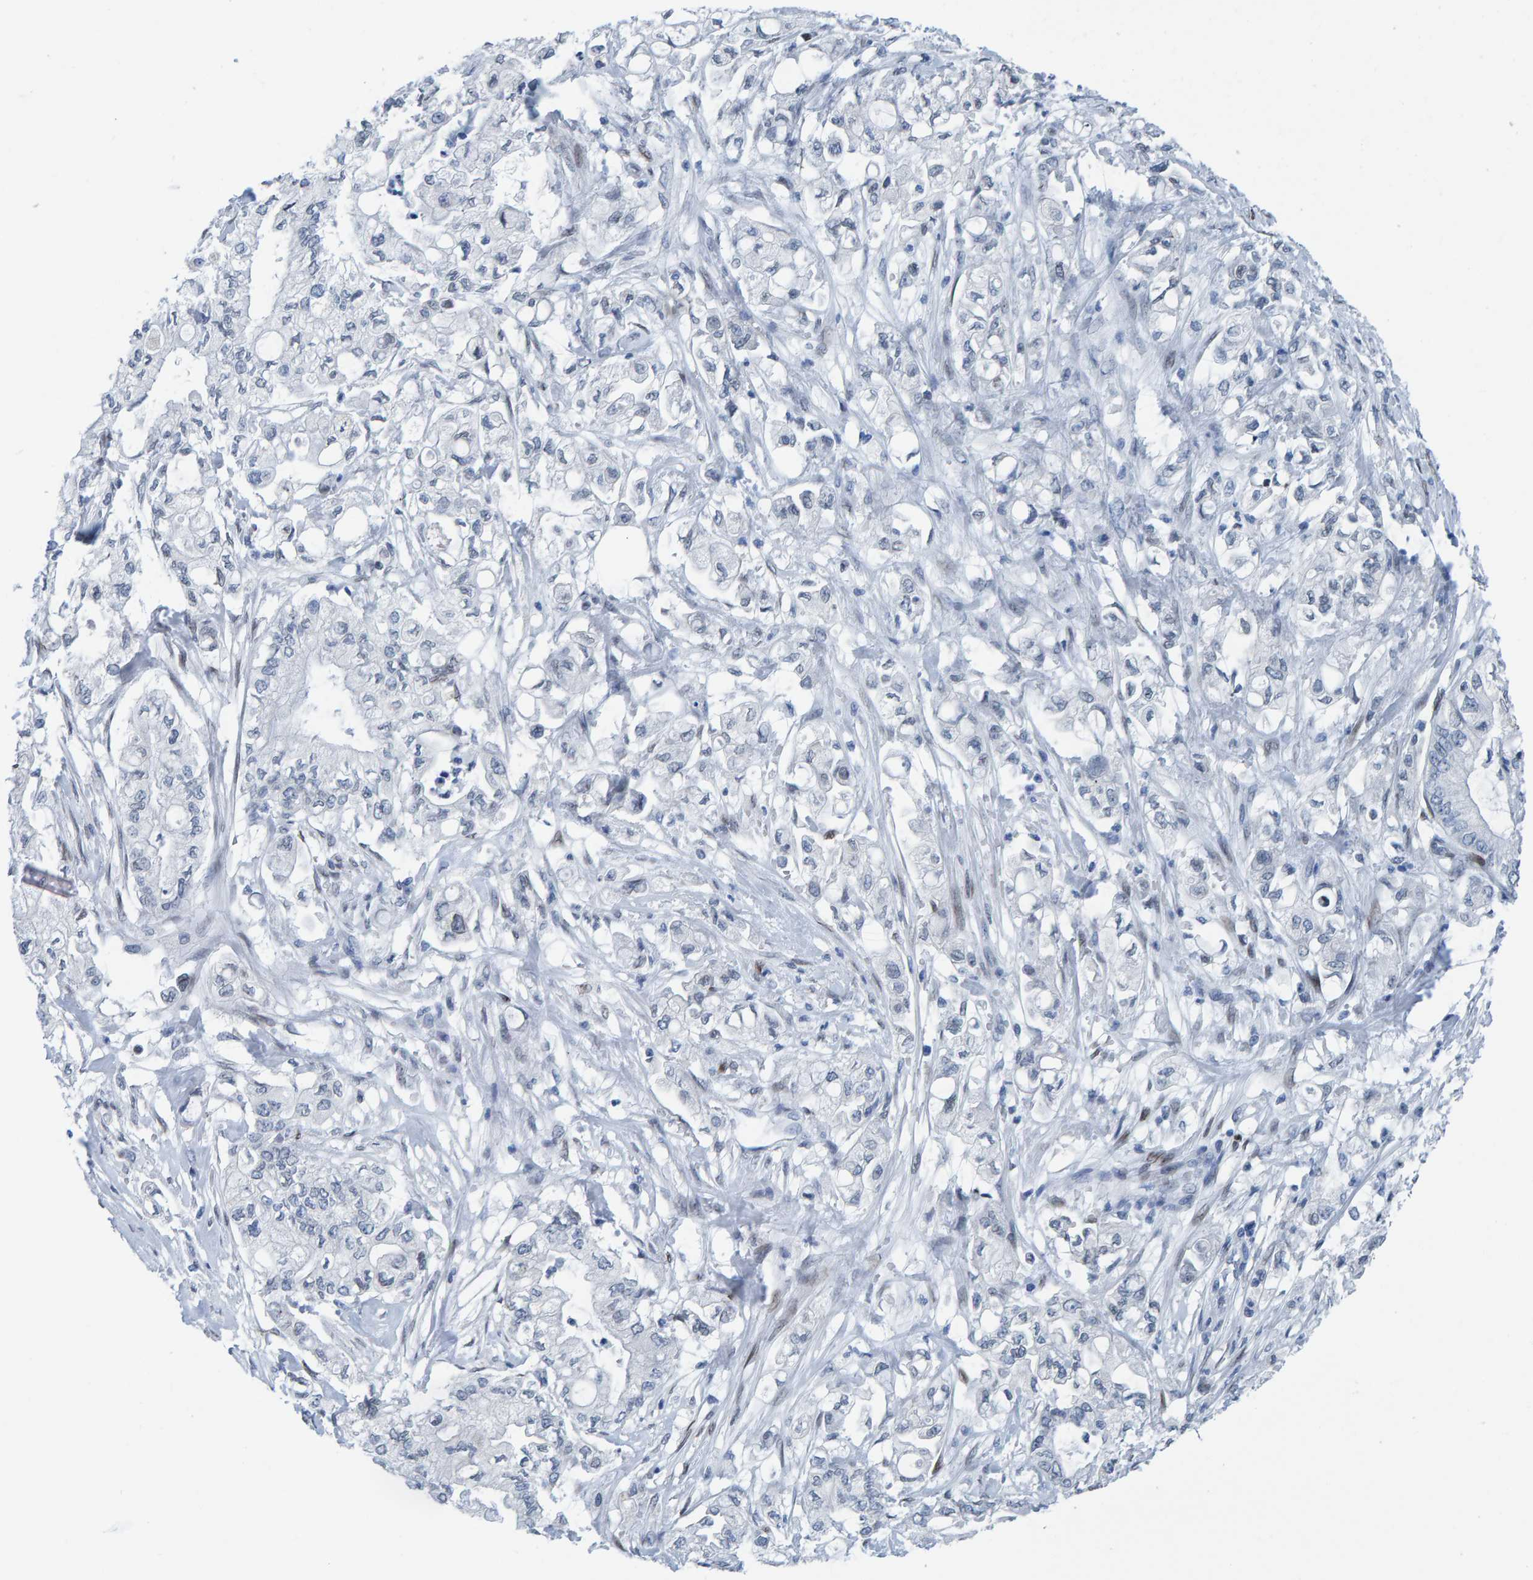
{"staining": {"intensity": "negative", "quantity": "none", "location": "none"}, "tissue": "pancreatic cancer", "cell_type": "Tumor cells", "image_type": "cancer", "snomed": [{"axis": "morphology", "description": "Adenocarcinoma, NOS"}, {"axis": "topography", "description": "Pancreas"}], "caption": "Protein analysis of pancreatic adenocarcinoma displays no significant expression in tumor cells.", "gene": "LMNB2", "patient": {"sex": "male", "age": 79}}